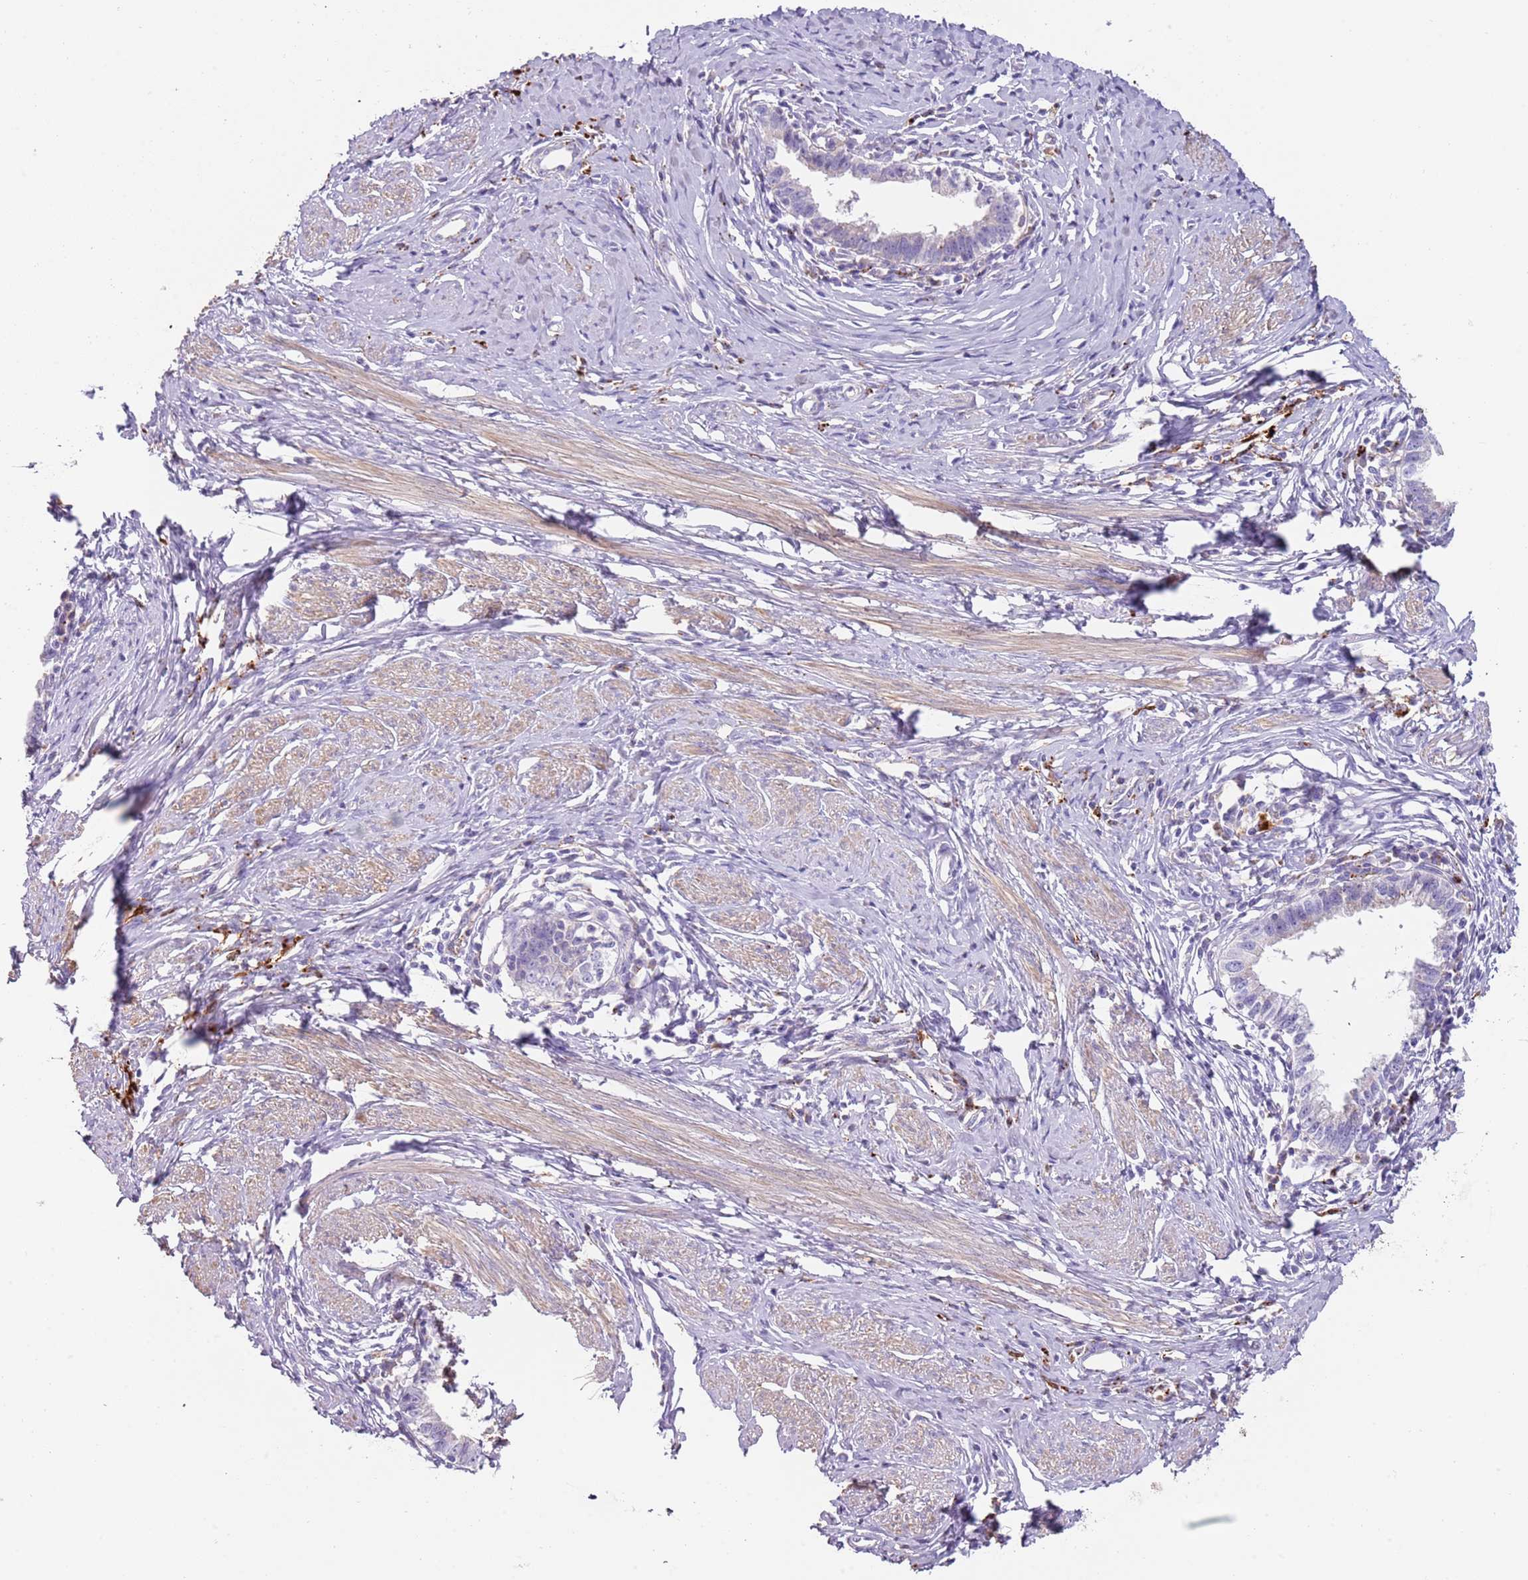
{"staining": {"intensity": "negative", "quantity": "none", "location": "none"}, "tissue": "cervical cancer", "cell_type": "Tumor cells", "image_type": "cancer", "snomed": [{"axis": "morphology", "description": "Adenocarcinoma, NOS"}, {"axis": "topography", "description": "Cervix"}], "caption": "Tumor cells show no significant positivity in adenocarcinoma (cervical).", "gene": "LRRN3", "patient": {"sex": "female", "age": 36}}